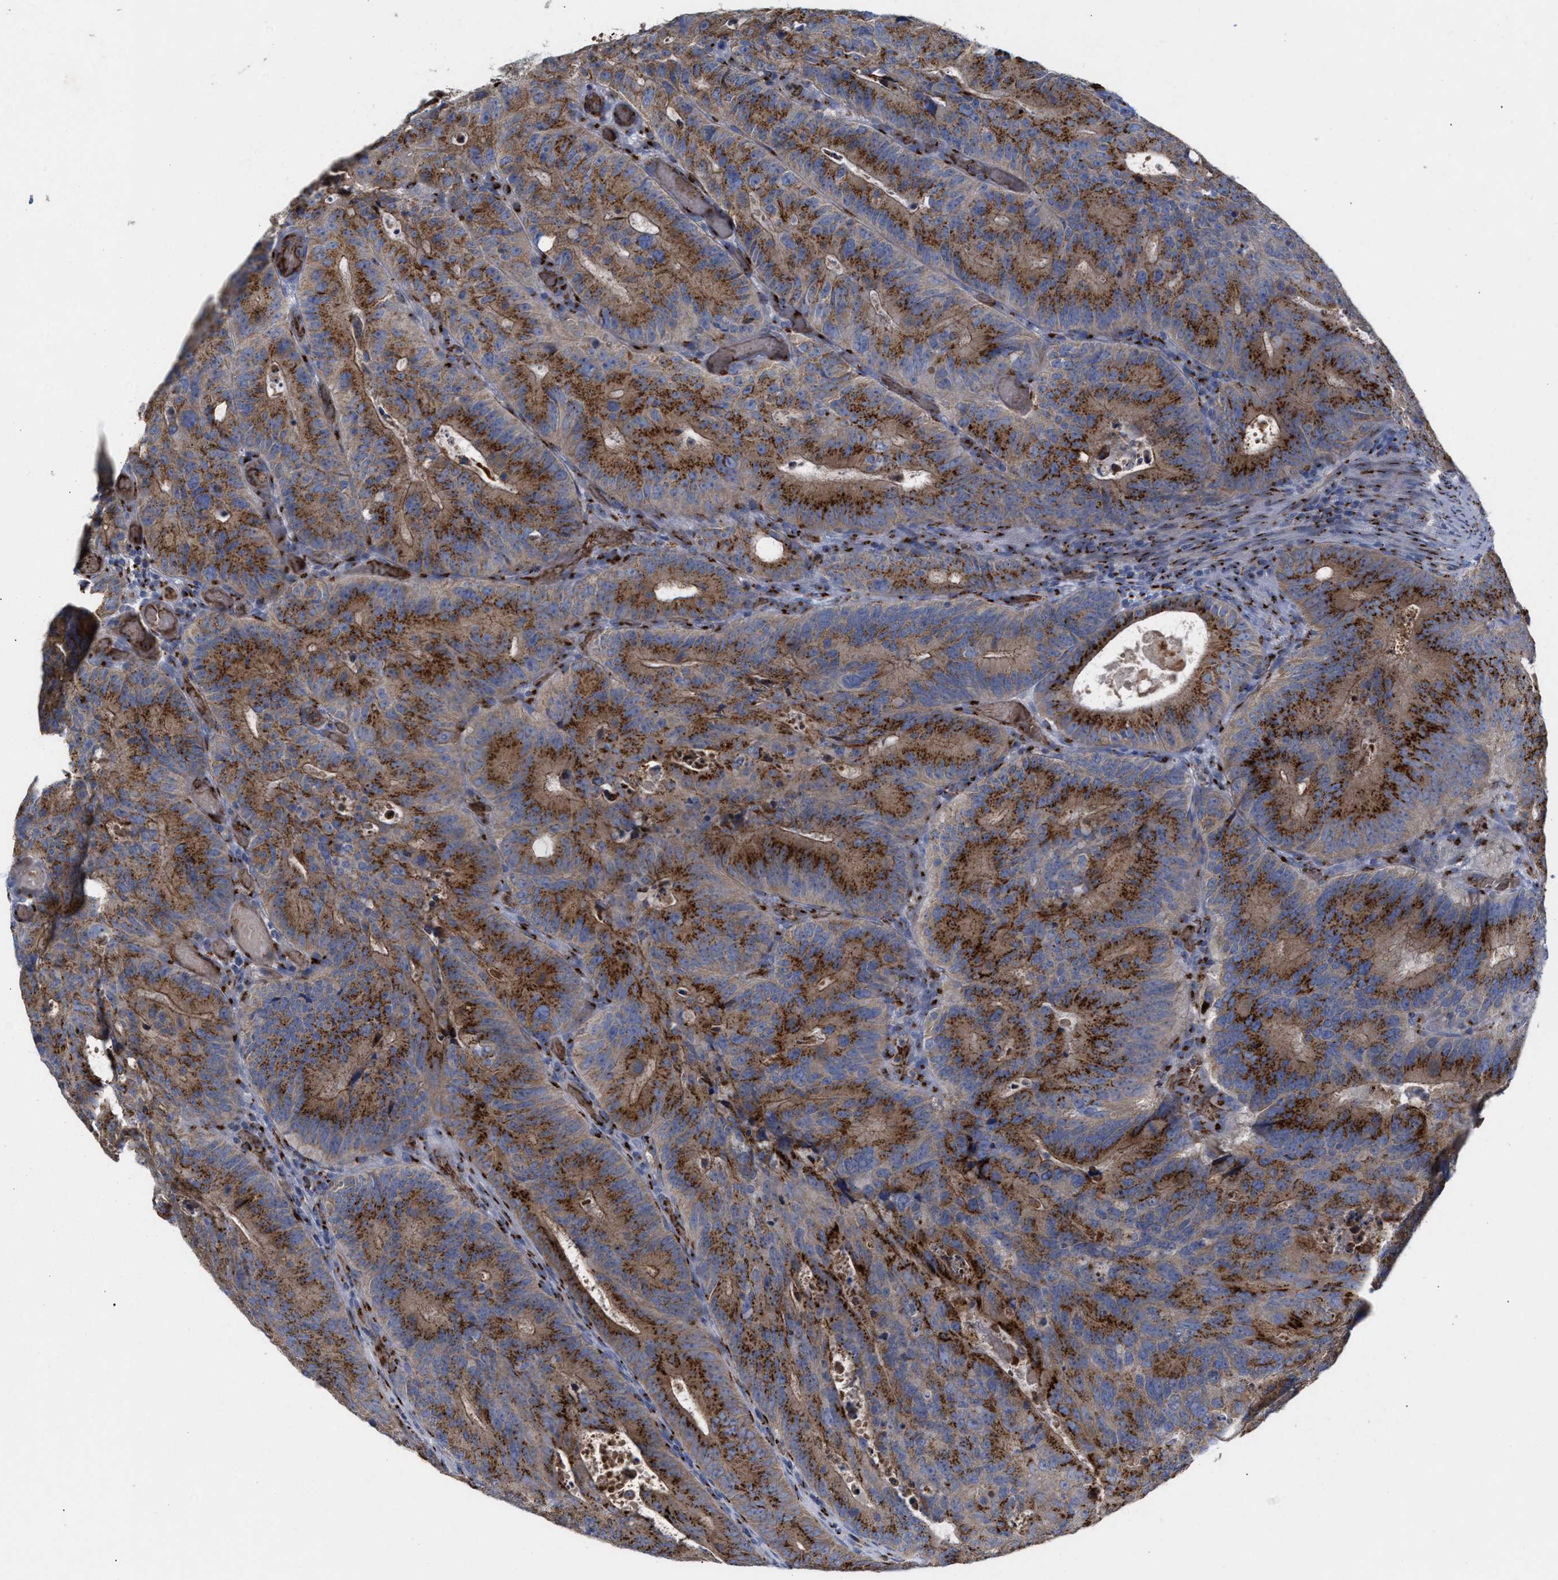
{"staining": {"intensity": "strong", "quantity": ">75%", "location": "cytoplasmic/membranous"}, "tissue": "colorectal cancer", "cell_type": "Tumor cells", "image_type": "cancer", "snomed": [{"axis": "morphology", "description": "Adenocarcinoma, NOS"}, {"axis": "topography", "description": "Colon"}], "caption": "The photomicrograph displays a brown stain indicating the presence of a protein in the cytoplasmic/membranous of tumor cells in colorectal cancer.", "gene": "CCL2", "patient": {"sex": "male", "age": 87}}